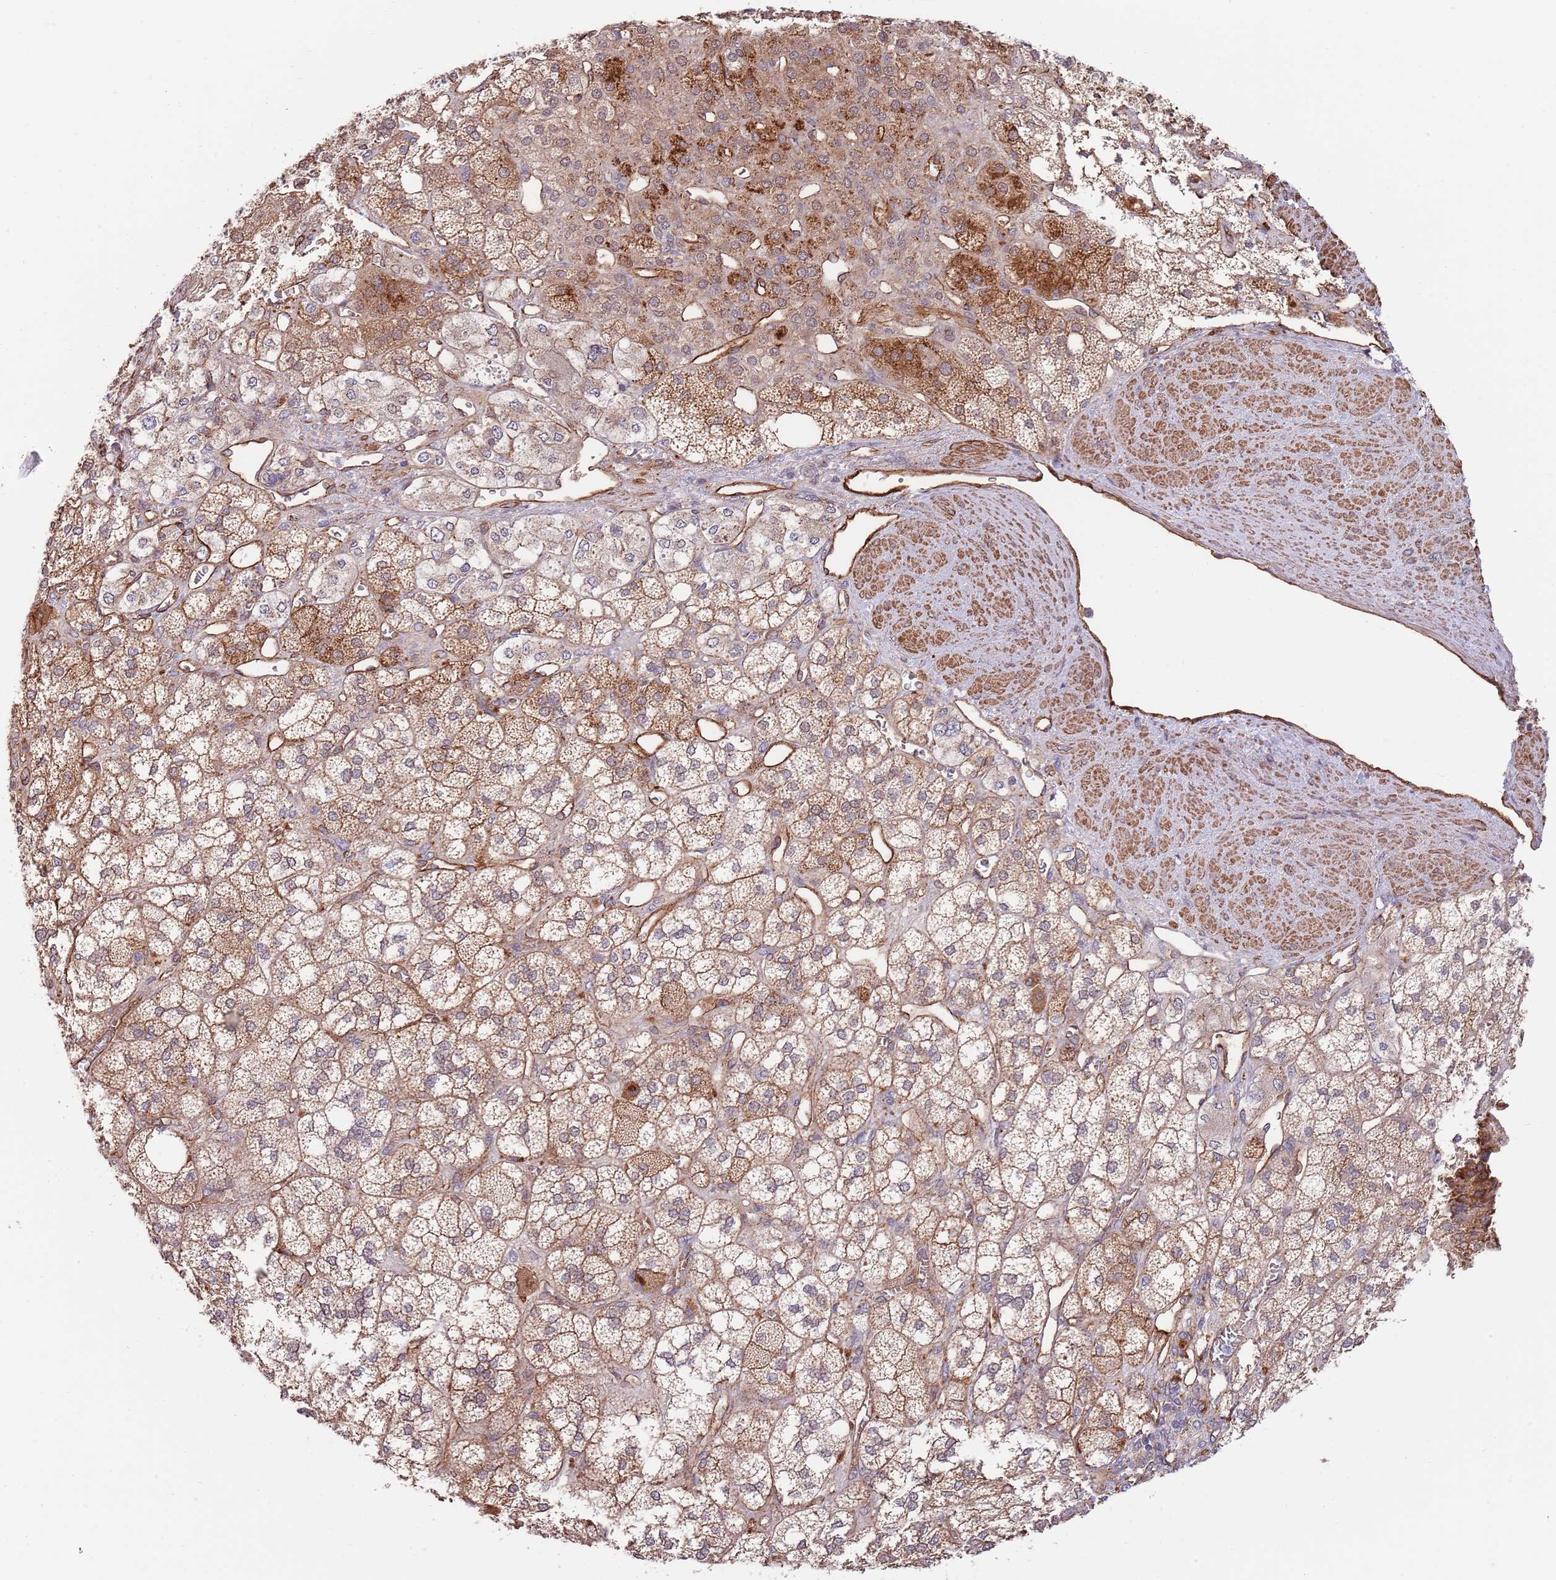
{"staining": {"intensity": "strong", "quantity": ">75%", "location": "cytoplasmic/membranous,nuclear"}, "tissue": "adrenal gland", "cell_type": "Glandular cells", "image_type": "normal", "snomed": [{"axis": "morphology", "description": "Normal tissue, NOS"}, {"axis": "topography", "description": "Adrenal gland"}], "caption": "Approximately >75% of glandular cells in benign human adrenal gland show strong cytoplasmic/membranous,nuclear protein expression as visualized by brown immunohistochemical staining.", "gene": "BPNT1", "patient": {"sex": "male", "age": 61}}